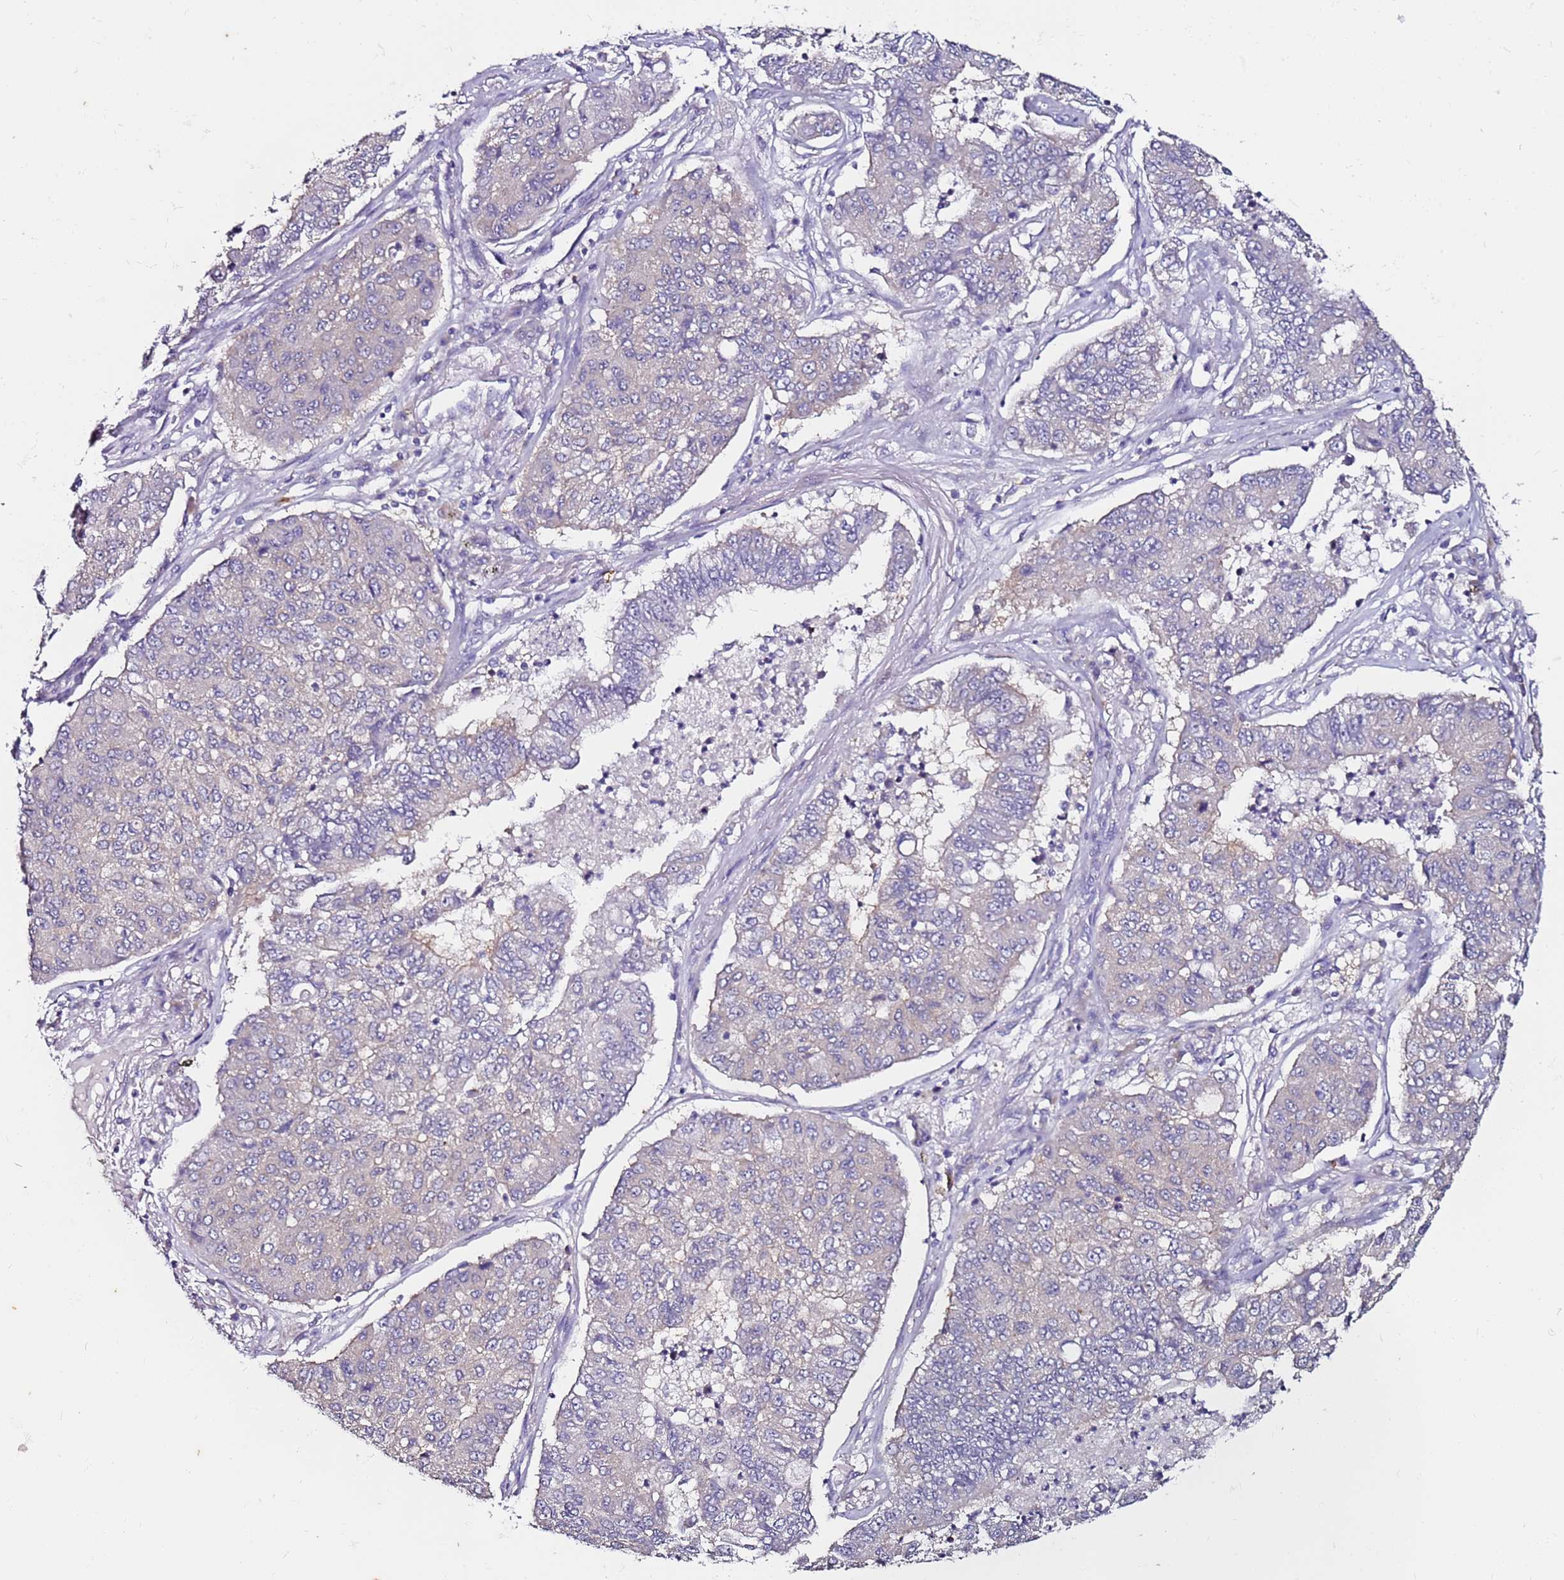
{"staining": {"intensity": "negative", "quantity": "none", "location": "none"}, "tissue": "lung cancer", "cell_type": "Tumor cells", "image_type": "cancer", "snomed": [{"axis": "morphology", "description": "Squamous cell carcinoma, NOS"}, {"axis": "topography", "description": "Lung"}], "caption": "This micrograph is of lung cancer stained with IHC to label a protein in brown with the nuclei are counter-stained blue. There is no positivity in tumor cells. (DAB (3,3'-diaminobenzidine) immunohistochemistry visualized using brightfield microscopy, high magnification).", "gene": "SRRM5", "patient": {"sex": "male", "age": 74}}